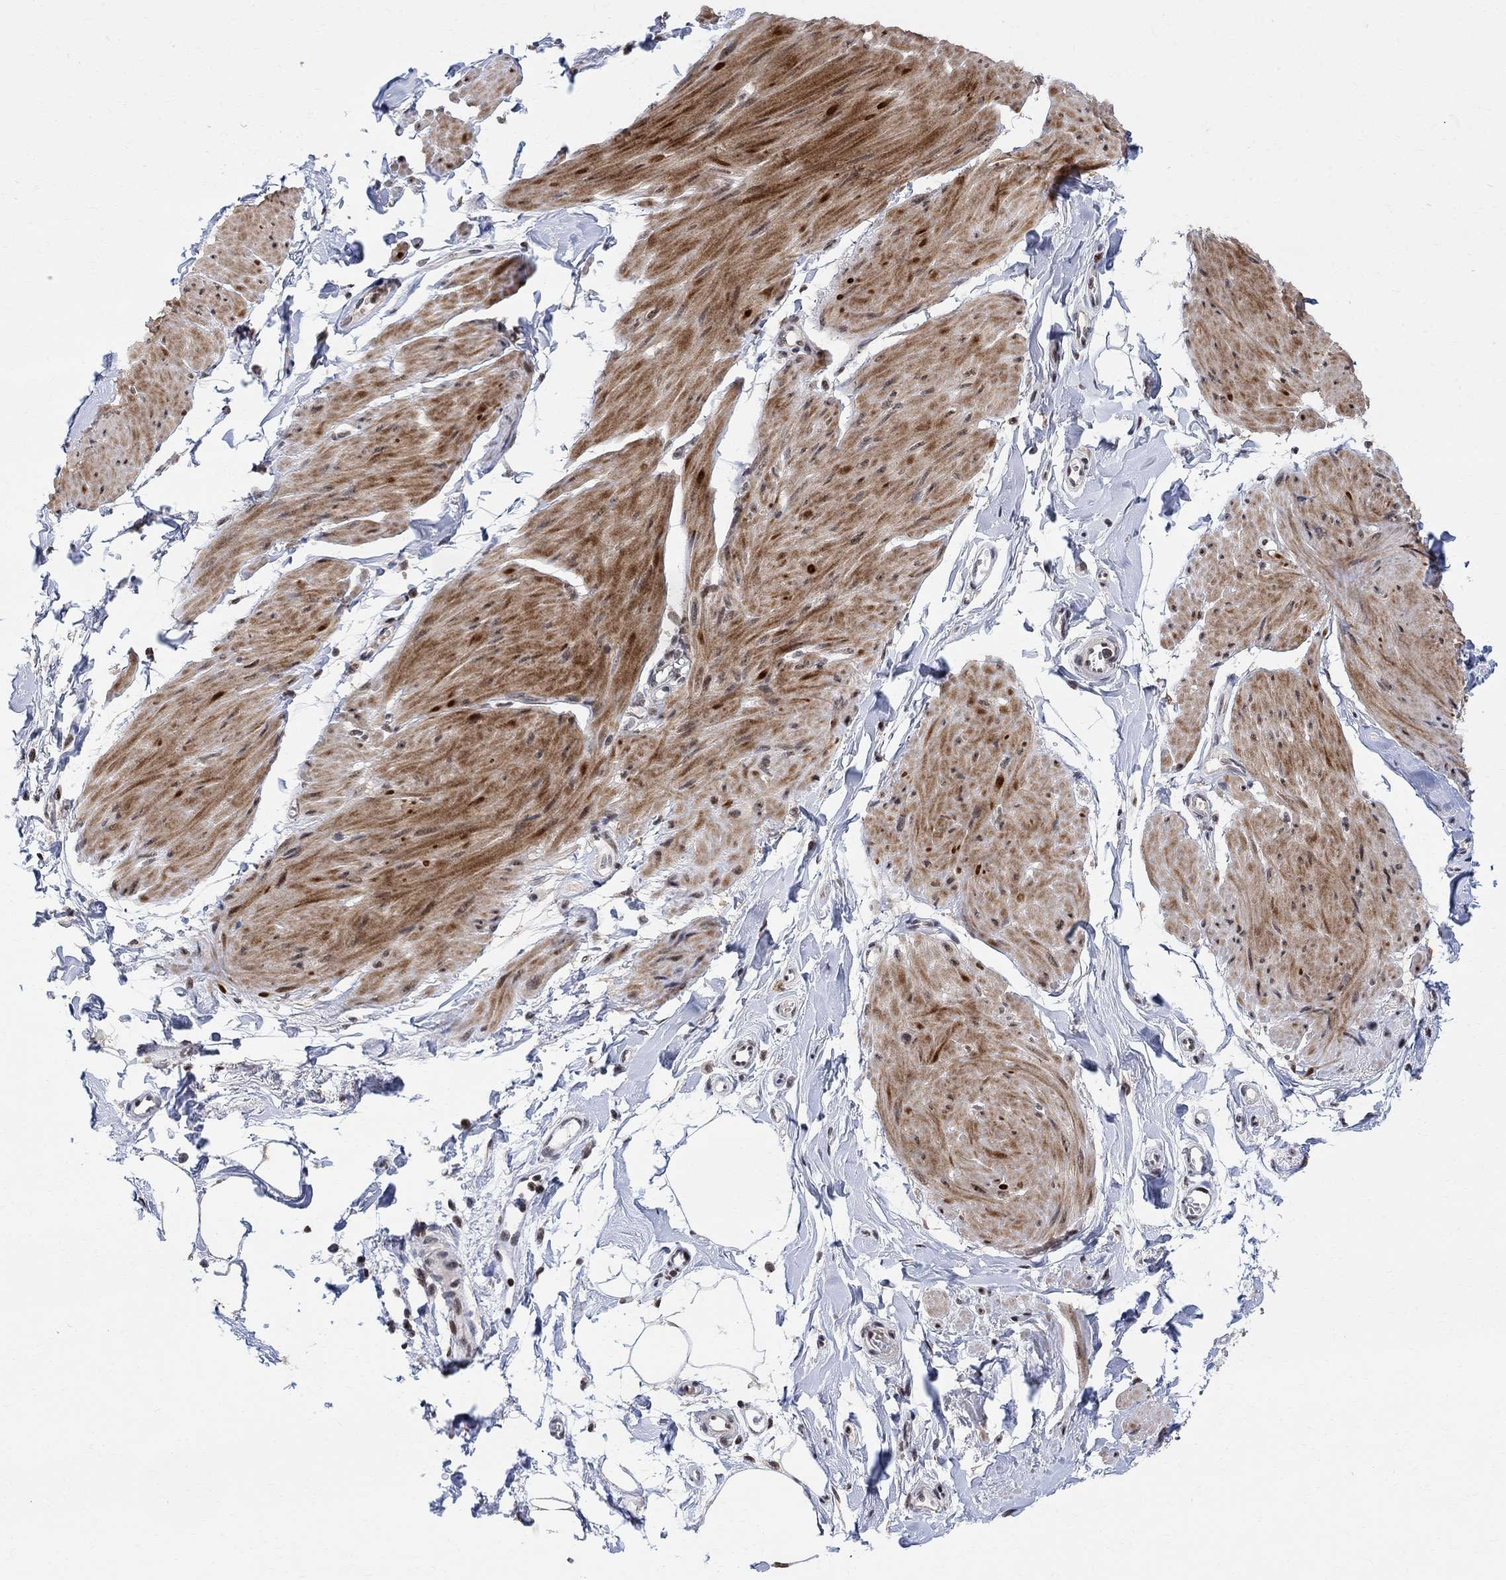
{"staining": {"intensity": "strong", "quantity": "<25%", "location": "nuclear"}, "tissue": "smooth muscle", "cell_type": "Smooth muscle cells", "image_type": "normal", "snomed": [{"axis": "morphology", "description": "Normal tissue, NOS"}, {"axis": "topography", "description": "Adipose tissue"}, {"axis": "topography", "description": "Smooth muscle"}, {"axis": "topography", "description": "Peripheral nerve tissue"}], "caption": "Immunohistochemical staining of normal human smooth muscle demonstrates medium levels of strong nuclear staining in about <25% of smooth muscle cells. The protein is shown in brown color, while the nuclei are stained blue.", "gene": "E4F1", "patient": {"sex": "male", "age": 83}}